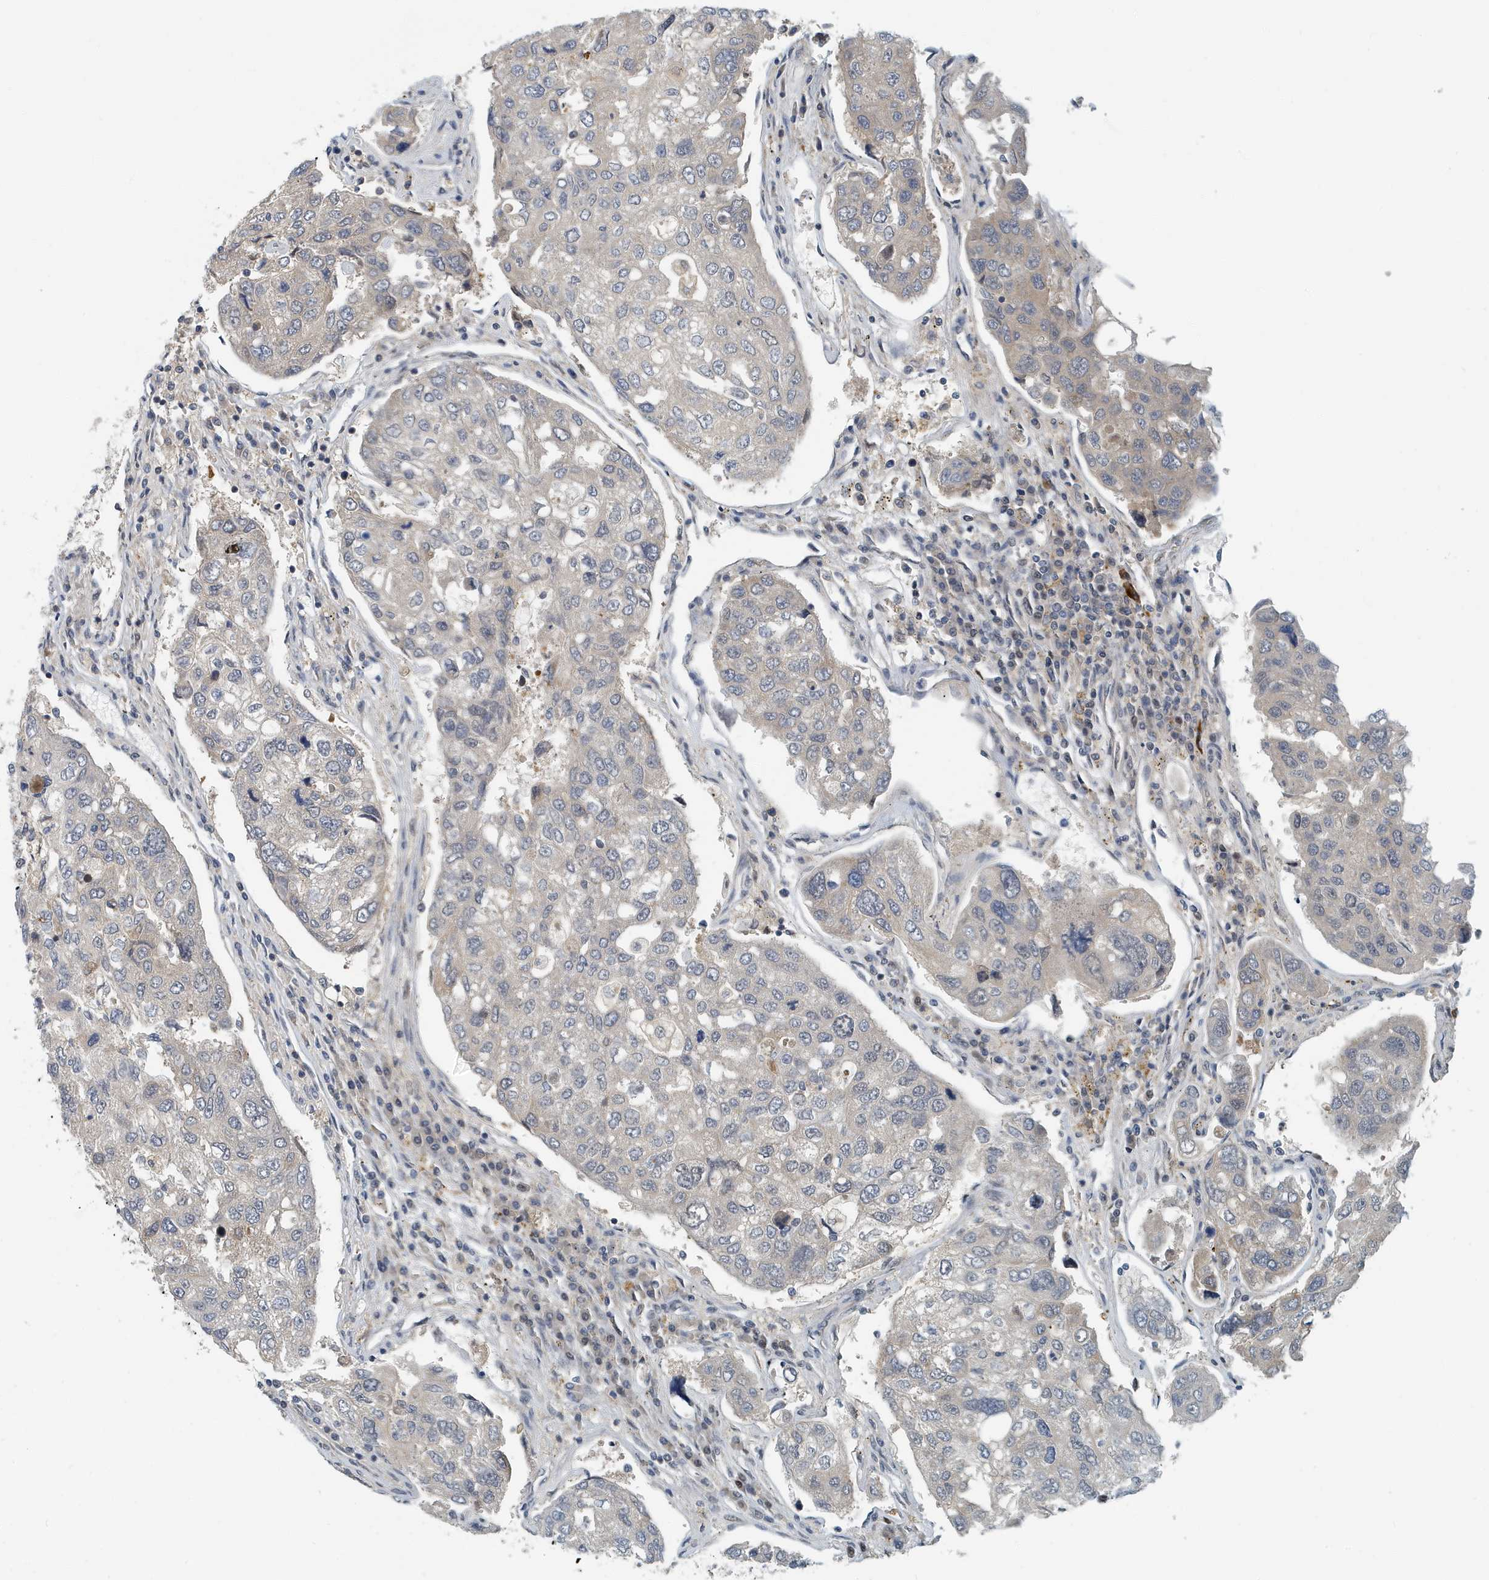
{"staining": {"intensity": "weak", "quantity": "<25%", "location": "cytoplasmic/membranous"}, "tissue": "urothelial cancer", "cell_type": "Tumor cells", "image_type": "cancer", "snomed": [{"axis": "morphology", "description": "Urothelial carcinoma, High grade"}, {"axis": "topography", "description": "Lymph node"}, {"axis": "topography", "description": "Urinary bladder"}], "caption": "Immunohistochemistry of urothelial carcinoma (high-grade) displays no staining in tumor cells. (Stains: DAB immunohistochemistry (IHC) with hematoxylin counter stain, Microscopy: brightfield microscopy at high magnification).", "gene": "KIF15", "patient": {"sex": "male", "age": 51}}